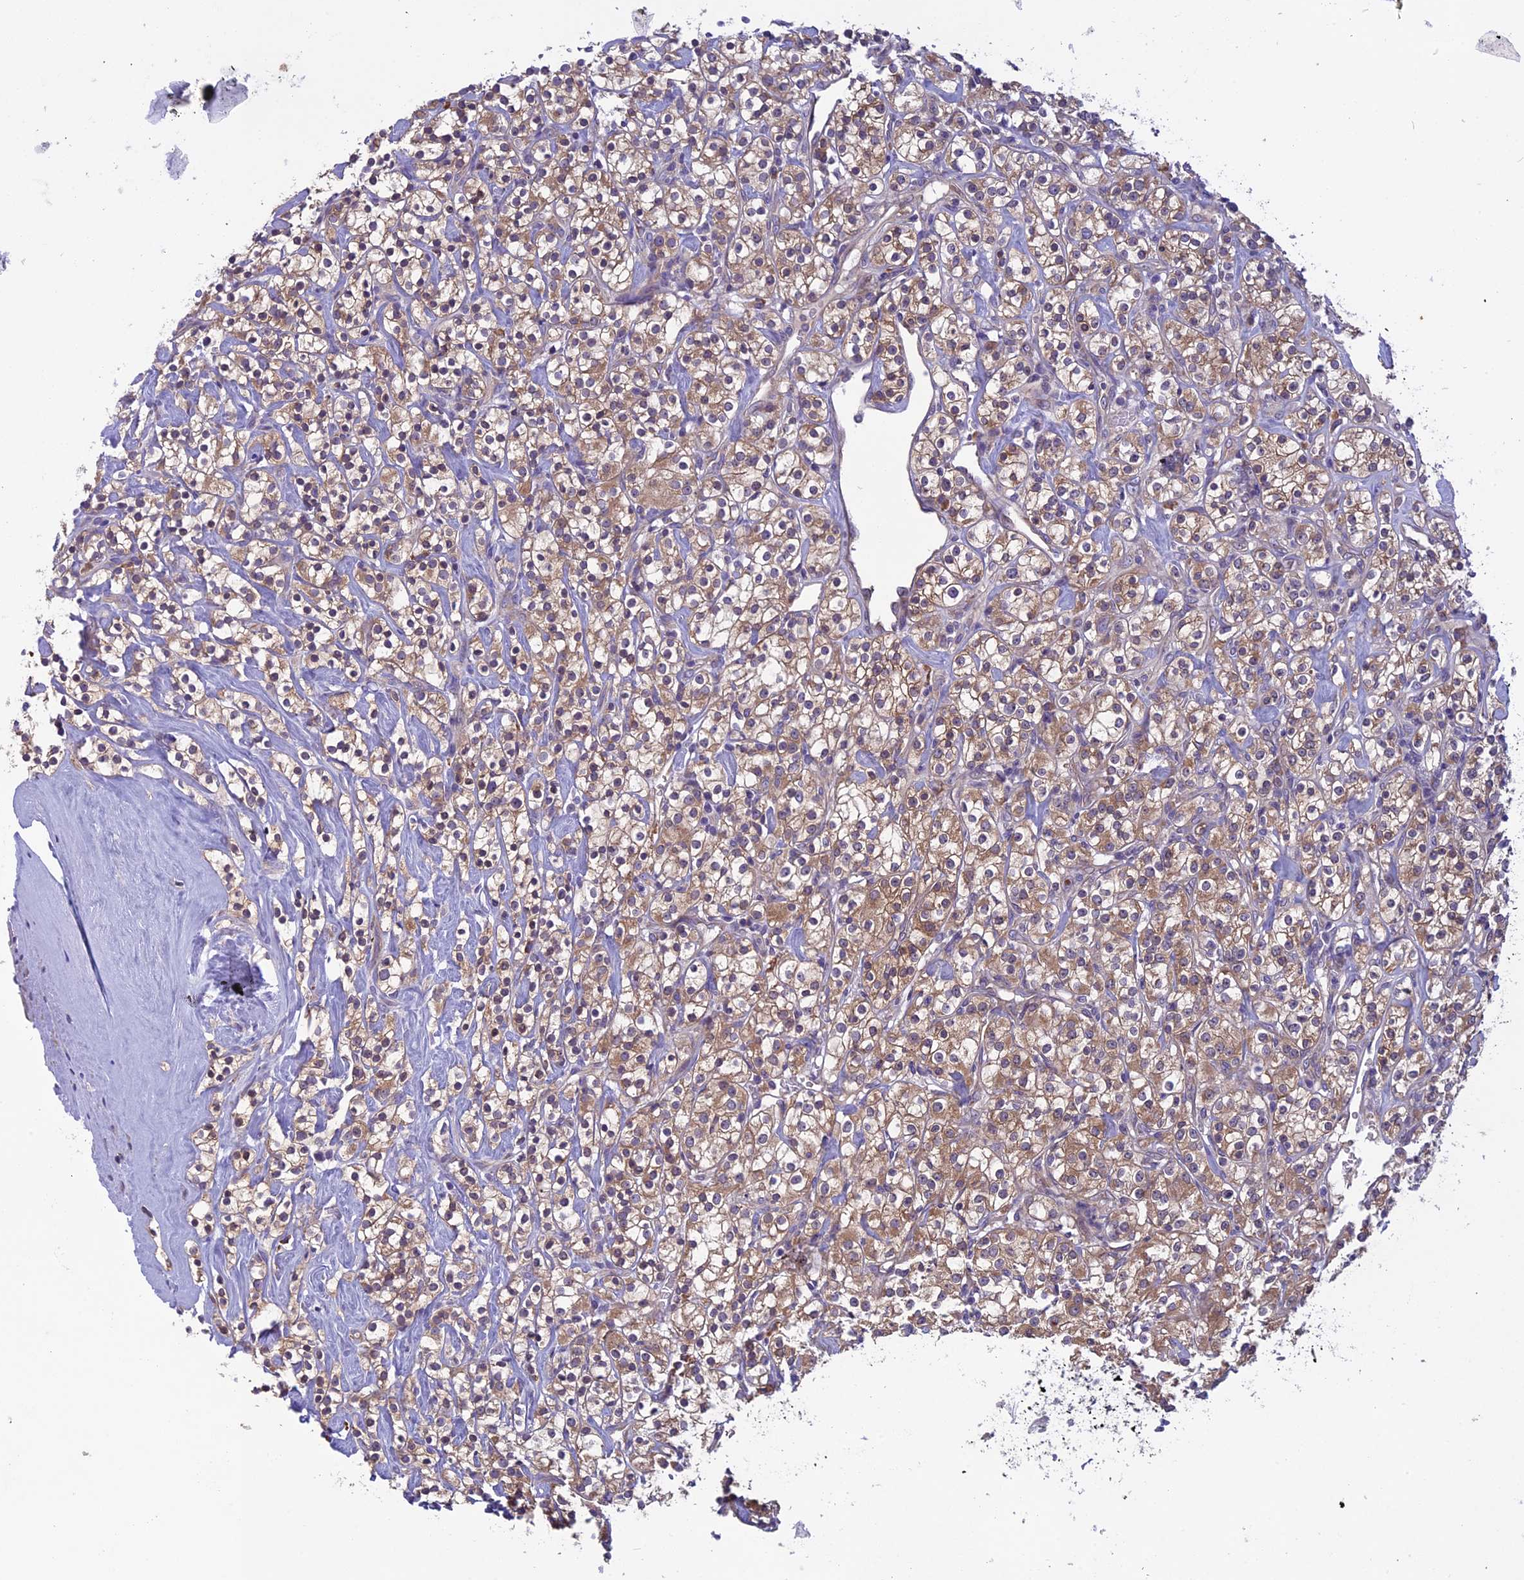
{"staining": {"intensity": "weak", "quantity": ">75%", "location": "cytoplasmic/membranous"}, "tissue": "renal cancer", "cell_type": "Tumor cells", "image_type": "cancer", "snomed": [{"axis": "morphology", "description": "Adenocarcinoma, NOS"}, {"axis": "topography", "description": "Kidney"}], "caption": "Weak cytoplasmic/membranous expression for a protein is seen in approximately >75% of tumor cells of adenocarcinoma (renal) using immunohistochemistry (IHC).", "gene": "DCTN5", "patient": {"sex": "male", "age": 77}}